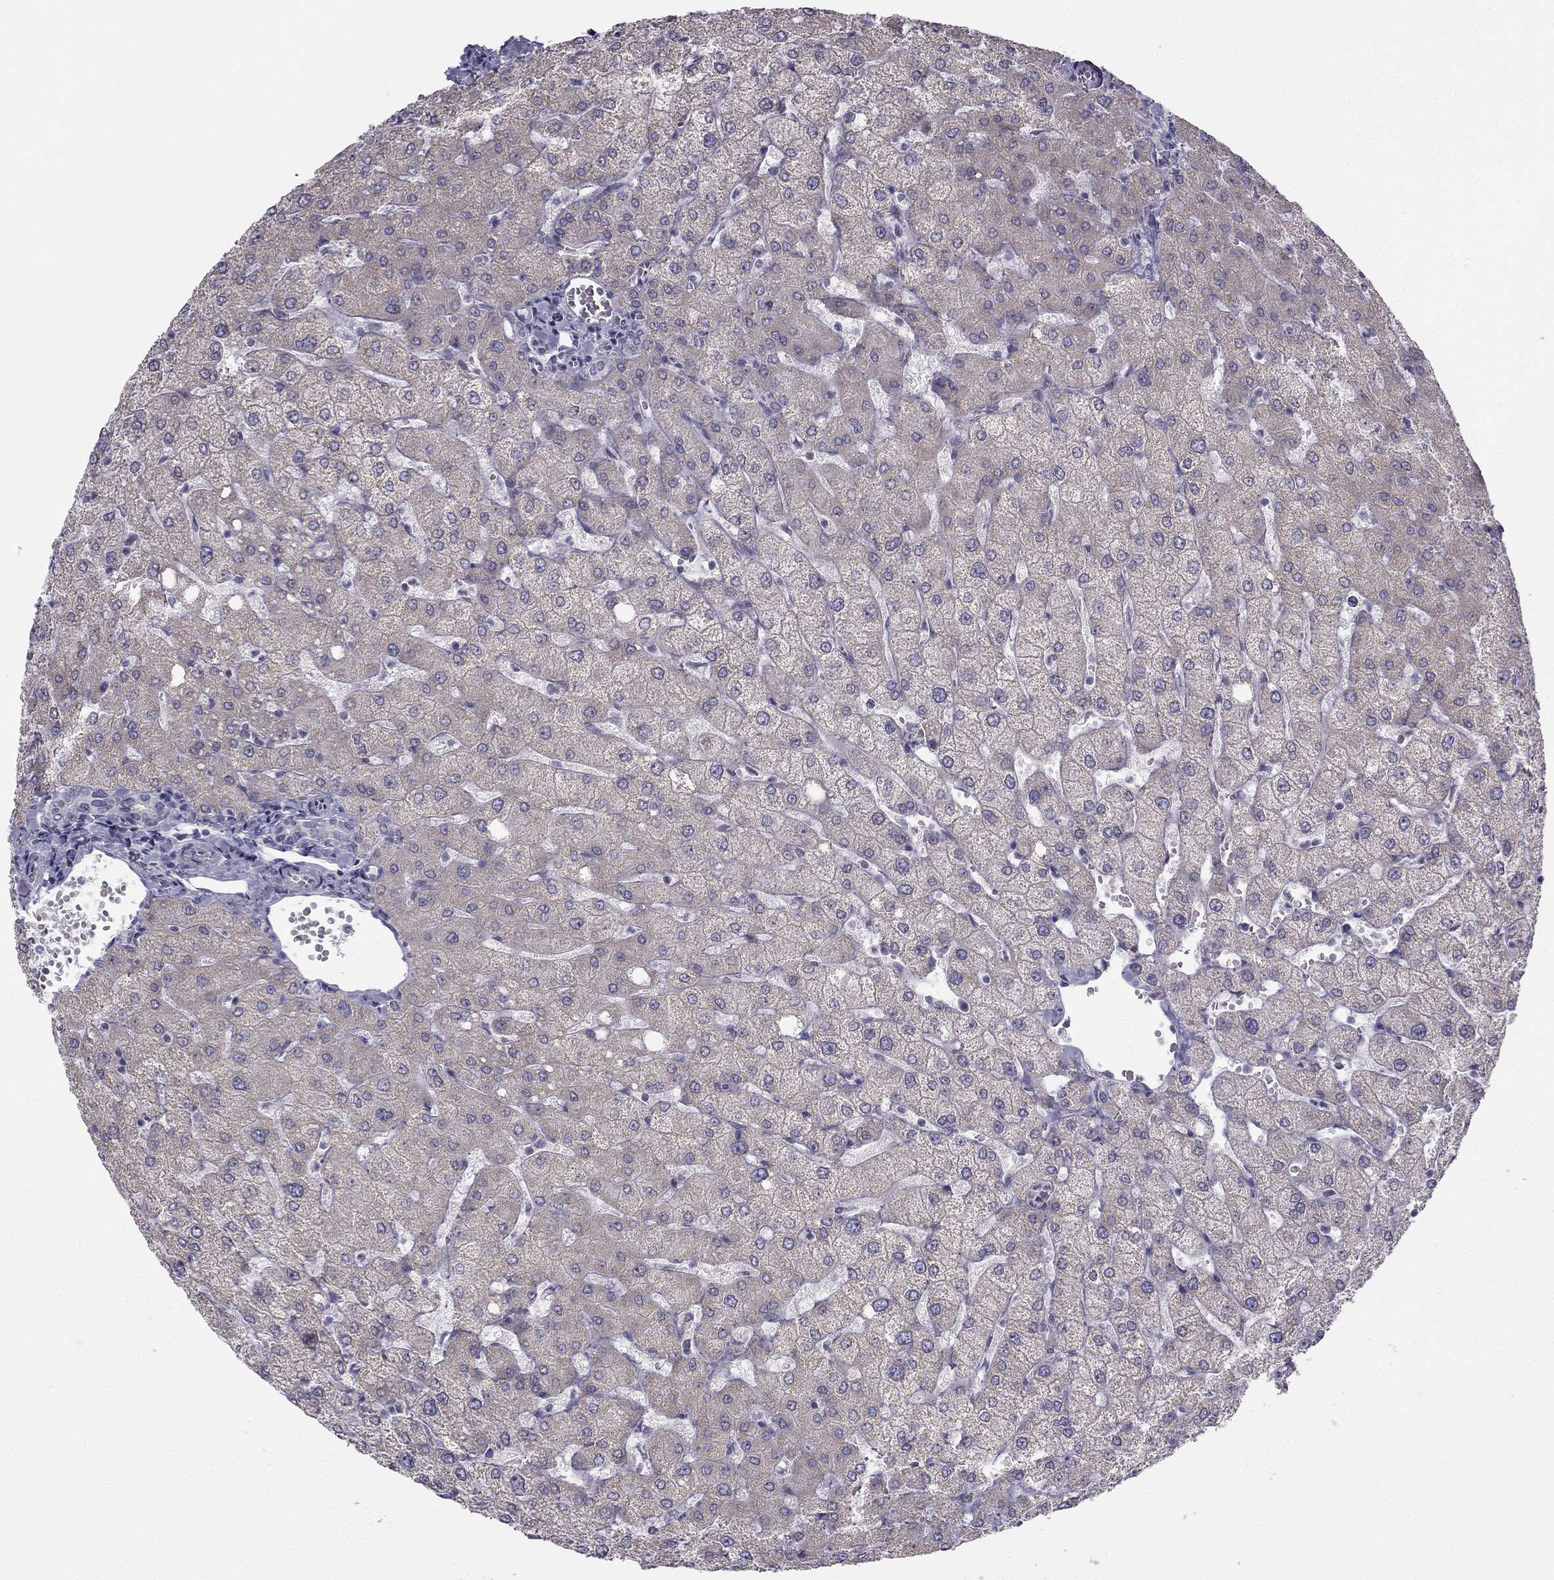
{"staining": {"intensity": "negative", "quantity": "none", "location": "none"}, "tissue": "liver", "cell_type": "Cholangiocytes", "image_type": "normal", "snomed": [{"axis": "morphology", "description": "Normal tissue, NOS"}, {"axis": "topography", "description": "Liver"}], "caption": "This is an immunohistochemistry (IHC) micrograph of unremarkable human liver. There is no staining in cholangiocytes.", "gene": "C5orf49", "patient": {"sex": "female", "age": 54}}